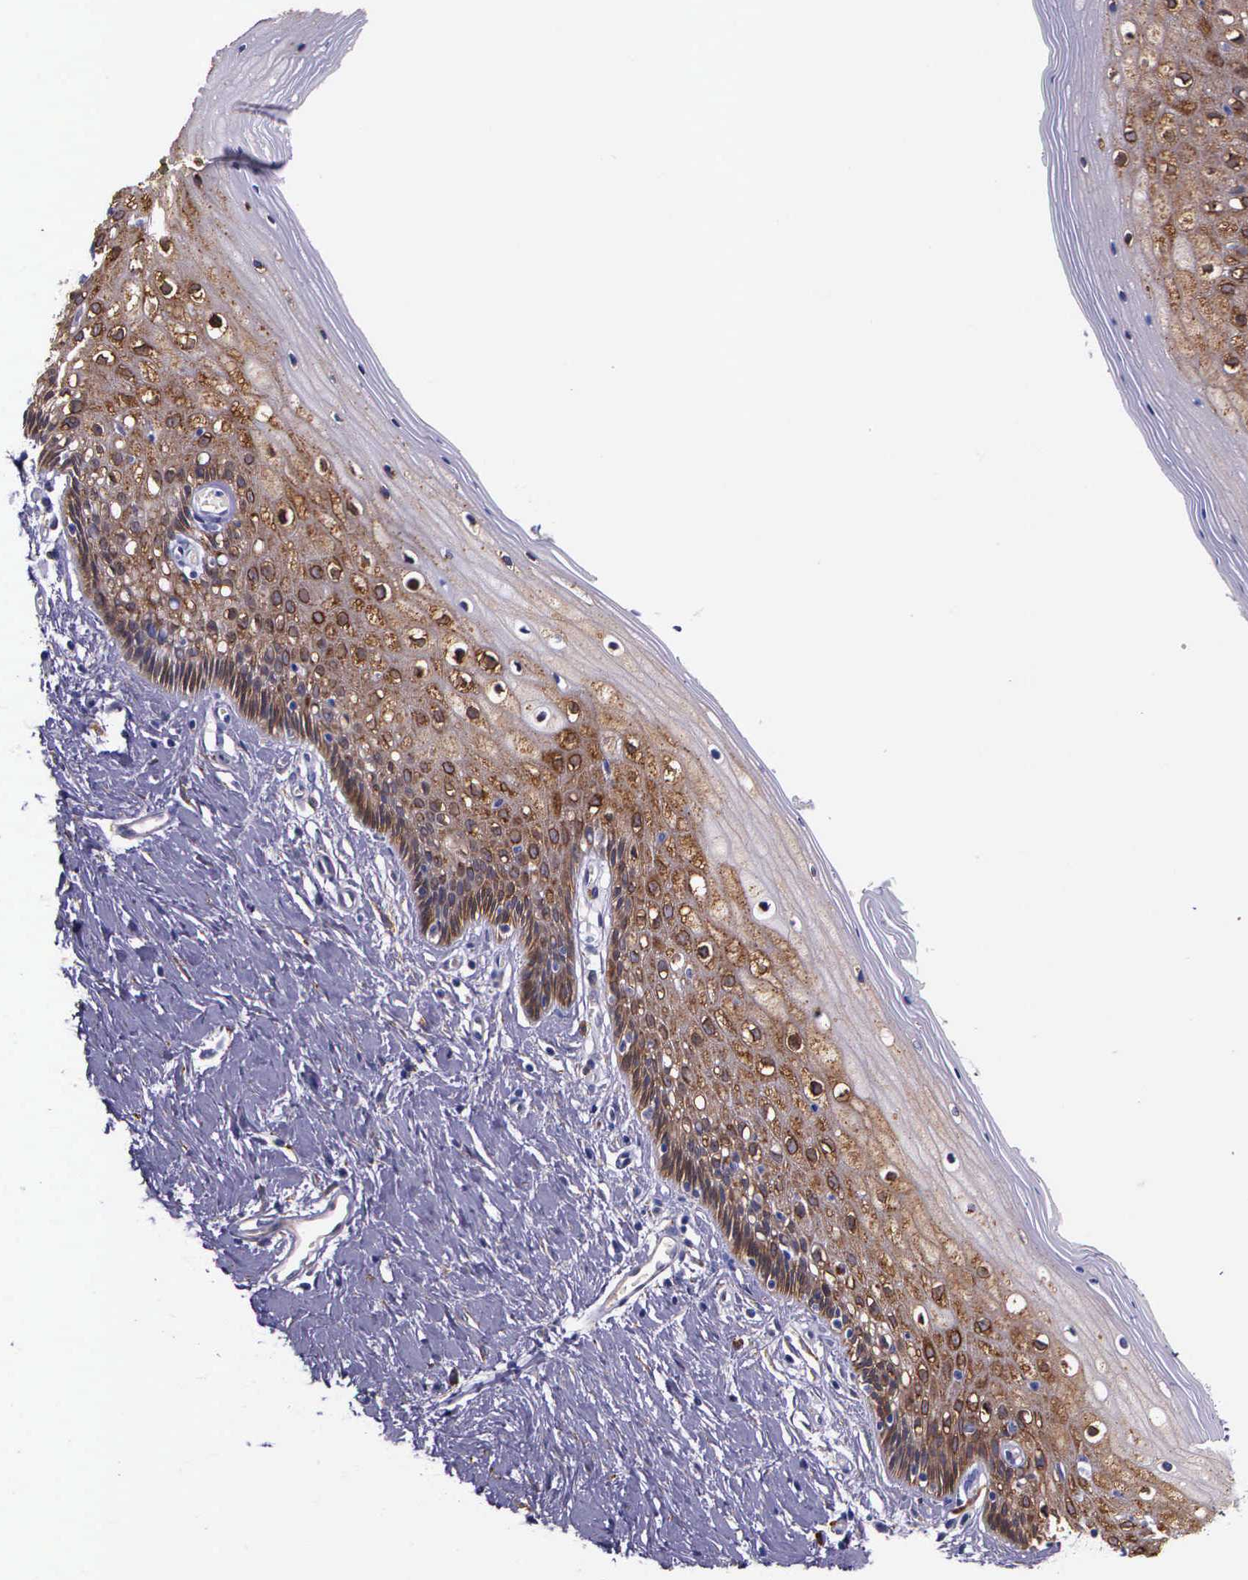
{"staining": {"intensity": "strong", "quantity": ">75%", "location": "cytoplasmic/membranous"}, "tissue": "vagina", "cell_type": "Squamous epithelial cells", "image_type": "normal", "snomed": [{"axis": "morphology", "description": "Normal tissue, NOS"}, {"axis": "topography", "description": "Vagina"}], "caption": "A high amount of strong cytoplasmic/membranous positivity is present in approximately >75% of squamous epithelial cells in benign vagina.", "gene": "AHNAK2", "patient": {"sex": "female", "age": 46}}